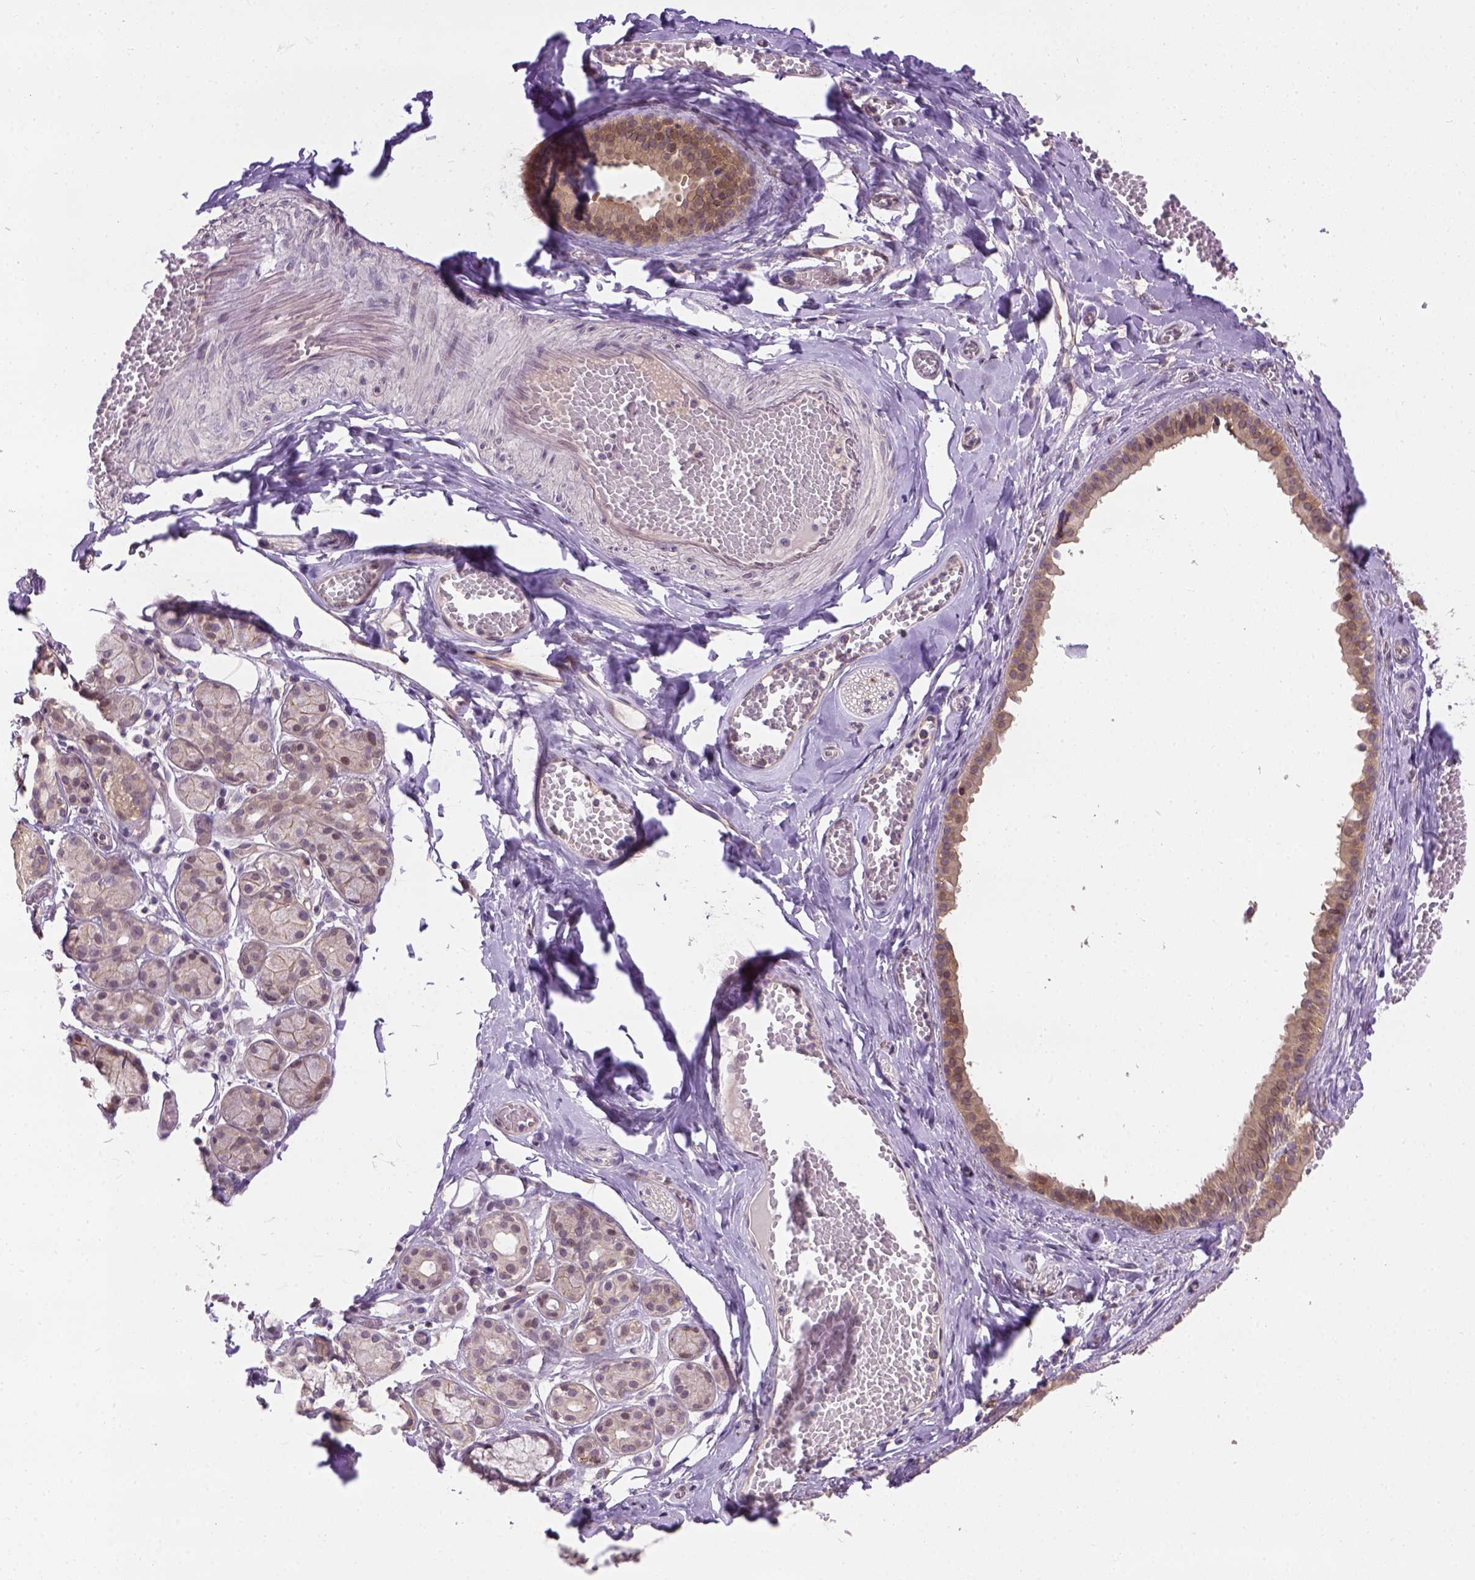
{"staining": {"intensity": "weak", "quantity": "25%-75%", "location": "cytoplasmic/membranous"}, "tissue": "salivary gland", "cell_type": "Glandular cells", "image_type": "normal", "snomed": [{"axis": "morphology", "description": "Normal tissue, NOS"}, {"axis": "topography", "description": "Salivary gland"}, {"axis": "topography", "description": "Peripheral nerve tissue"}], "caption": "Protein expression analysis of benign human salivary gland reveals weak cytoplasmic/membranous expression in about 25%-75% of glandular cells. The protein is stained brown, and the nuclei are stained in blue (DAB (3,3'-diaminobenzidine) IHC with brightfield microscopy, high magnification).", "gene": "KAZN", "patient": {"sex": "male", "age": 71}}